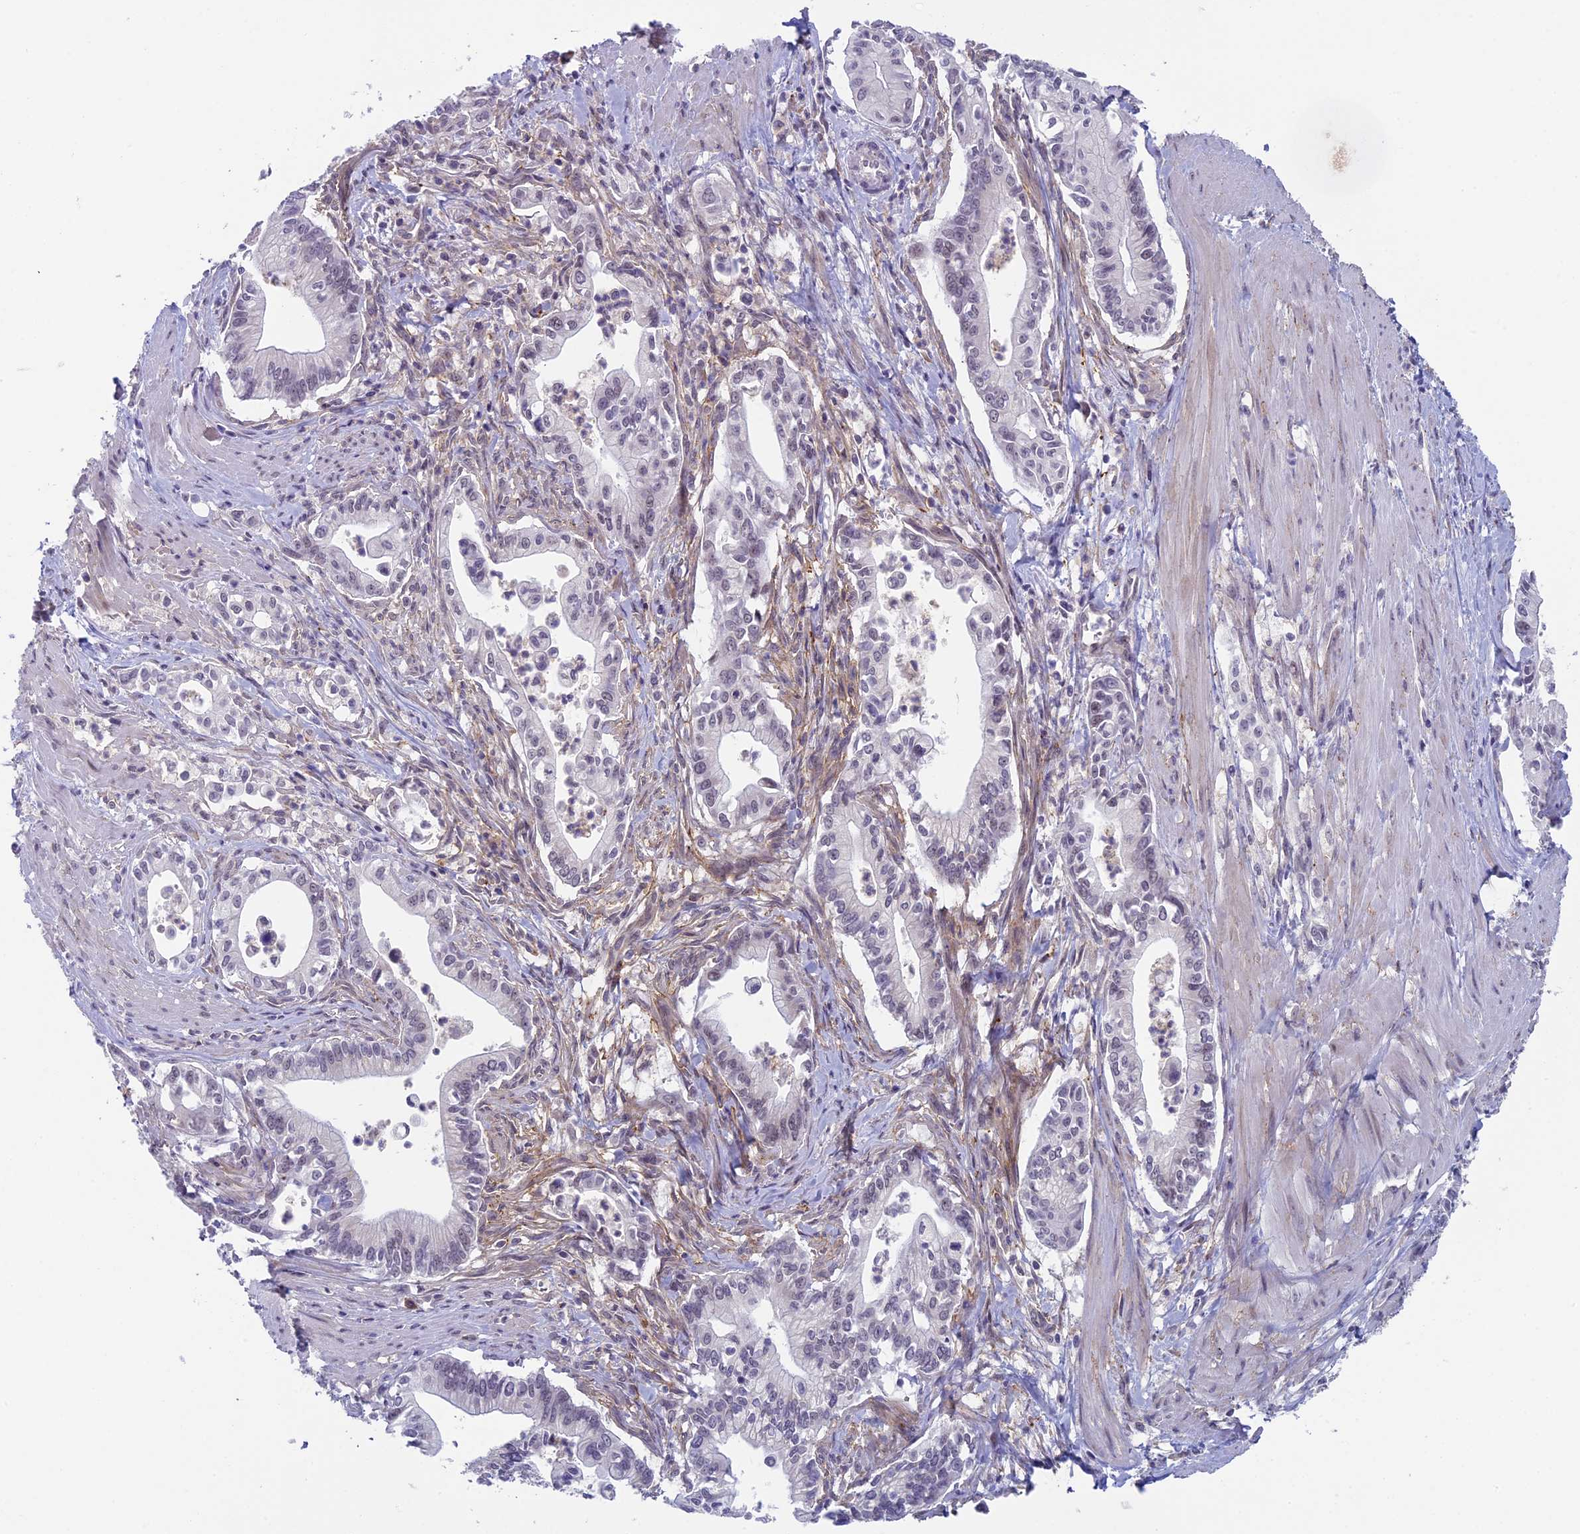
{"staining": {"intensity": "negative", "quantity": "none", "location": "none"}, "tissue": "pancreatic cancer", "cell_type": "Tumor cells", "image_type": "cancer", "snomed": [{"axis": "morphology", "description": "Adenocarcinoma, NOS"}, {"axis": "topography", "description": "Pancreas"}], "caption": "There is no significant positivity in tumor cells of pancreatic adenocarcinoma.", "gene": "CNEP1R1", "patient": {"sex": "male", "age": 78}}